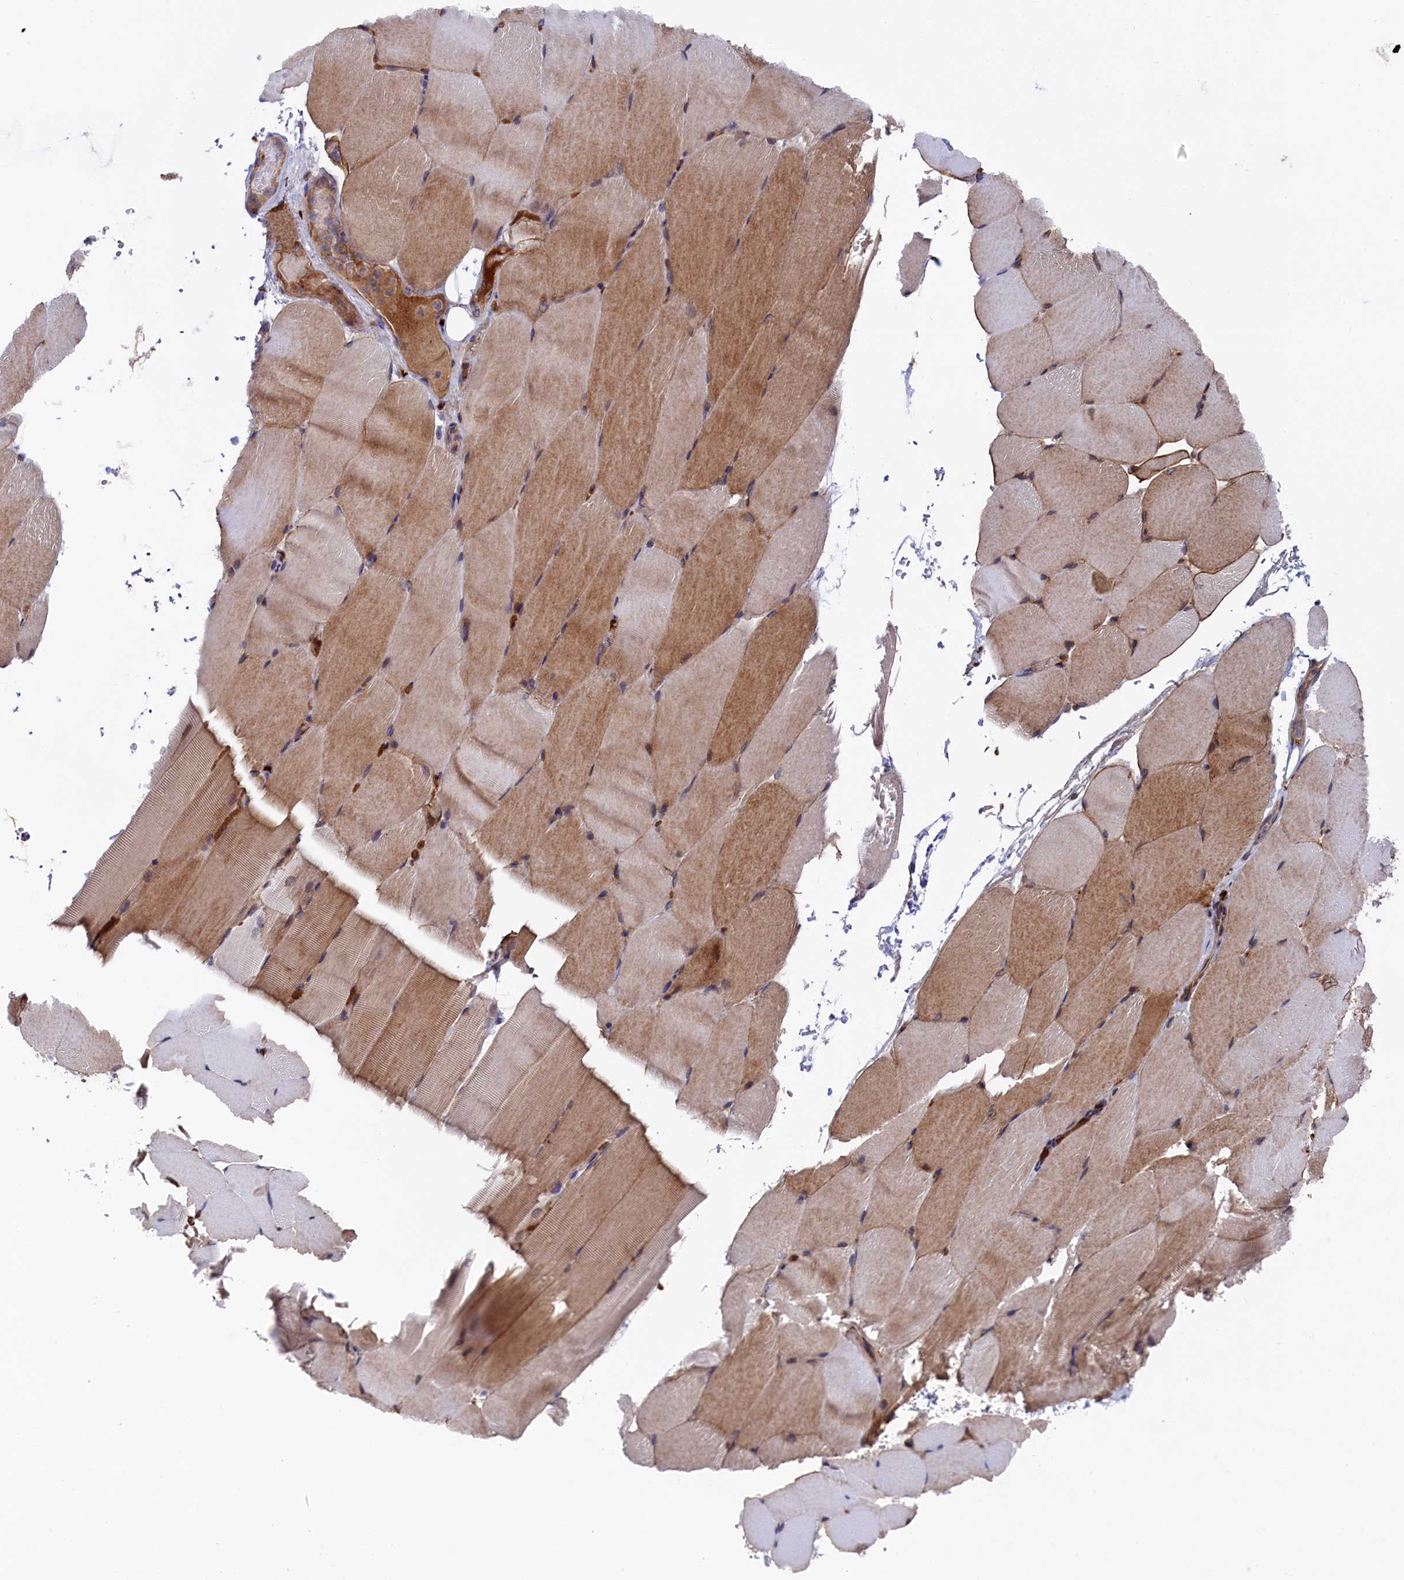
{"staining": {"intensity": "moderate", "quantity": "<25%", "location": "cytoplasmic/membranous"}, "tissue": "skeletal muscle", "cell_type": "Myocytes", "image_type": "normal", "snomed": [{"axis": "morphology", "description": "Normal tissue, NOS"}, {"axis": "topography", "description": "Skeletal muscle"}, {"axis": "topography", "description": "Parathyroid gland"}], "caption": "High-power microscopy captured an IHC micrograph of normal skeletal muscle, revealing moderate cytoplasmic/membranous positivity in about <25% of myocytes.", "gene": "ZNF891", "patient": {"sex": "female", "age": 37}}